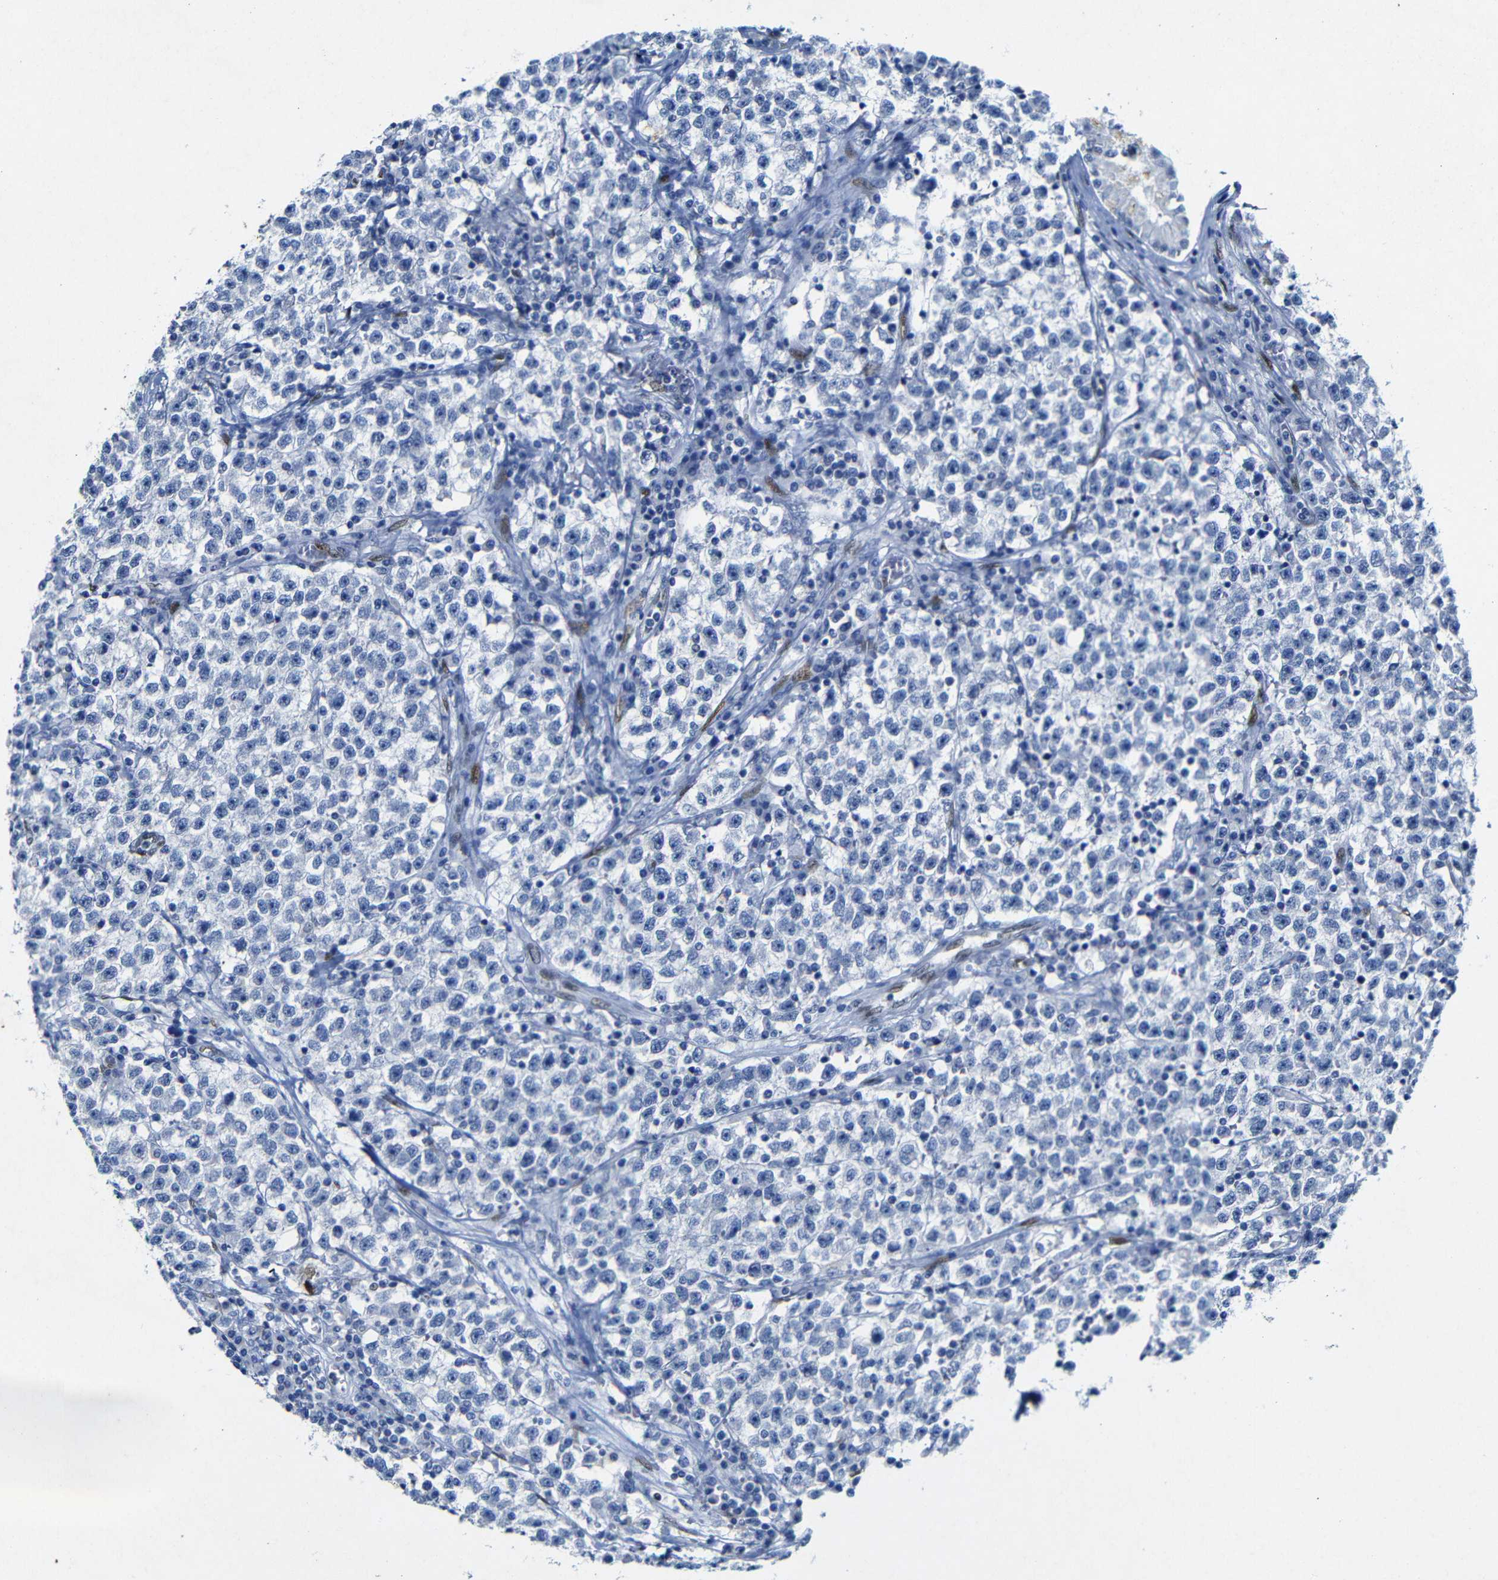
{"staining": {"intensity": "negative", "quantity": "none", "location": "none"}, "tissue": "testis cancer", "cell_type": "Tumor cells", "image_type": "cancer", "snomed": [{"axis": "morphology", "description": "Seminoma, NOS"}, {"axis": "topography", "description": "Testis"}], "caption": "This is a photomicrograph of IHC staining of testis seminoma, which shows no expression in tumor cells.", "gene": "FOSL2", "patient": {"sex": "male", "age": 22}}